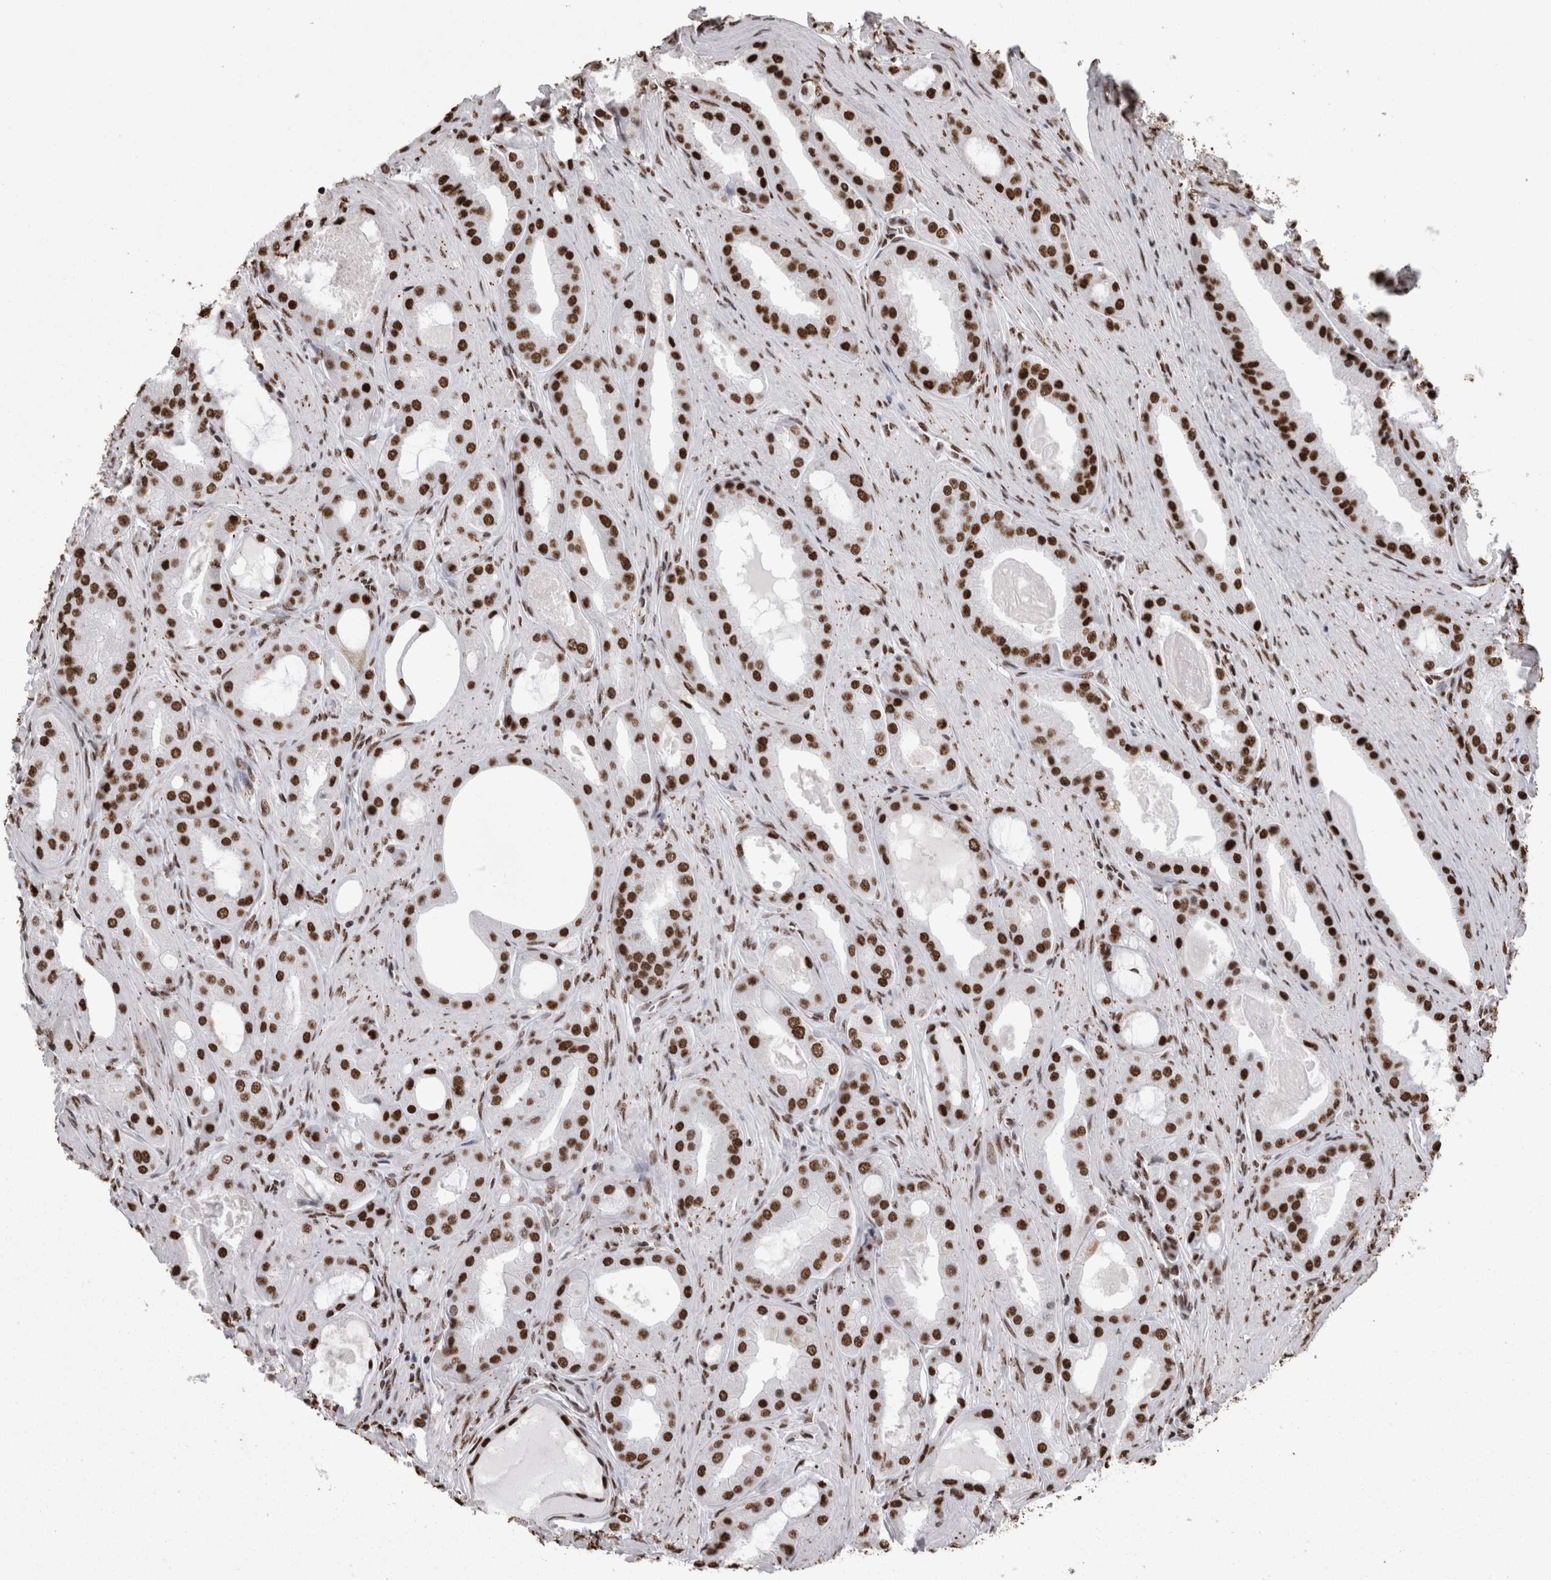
{"staining": {"intensity": "strong", "quantity": ">75%", "location": "nuclear"}, "tissue": "prostate cancer", "cell_type": "Tumor cells", "image_type": "cancer", "snomed": [{"axis": "morphology", "description": "Adenocarcinoma, High grade"}, {"axis": "topography", "description": "Prostate"}], "caption": "An image of human adenocarcinoma (high-grade) (prostate) stained for a protein displays strong nuclear brown staining in tumor cells.", "gene": "HNRNPM", "patient": {"sex": "male", "age": 60}}